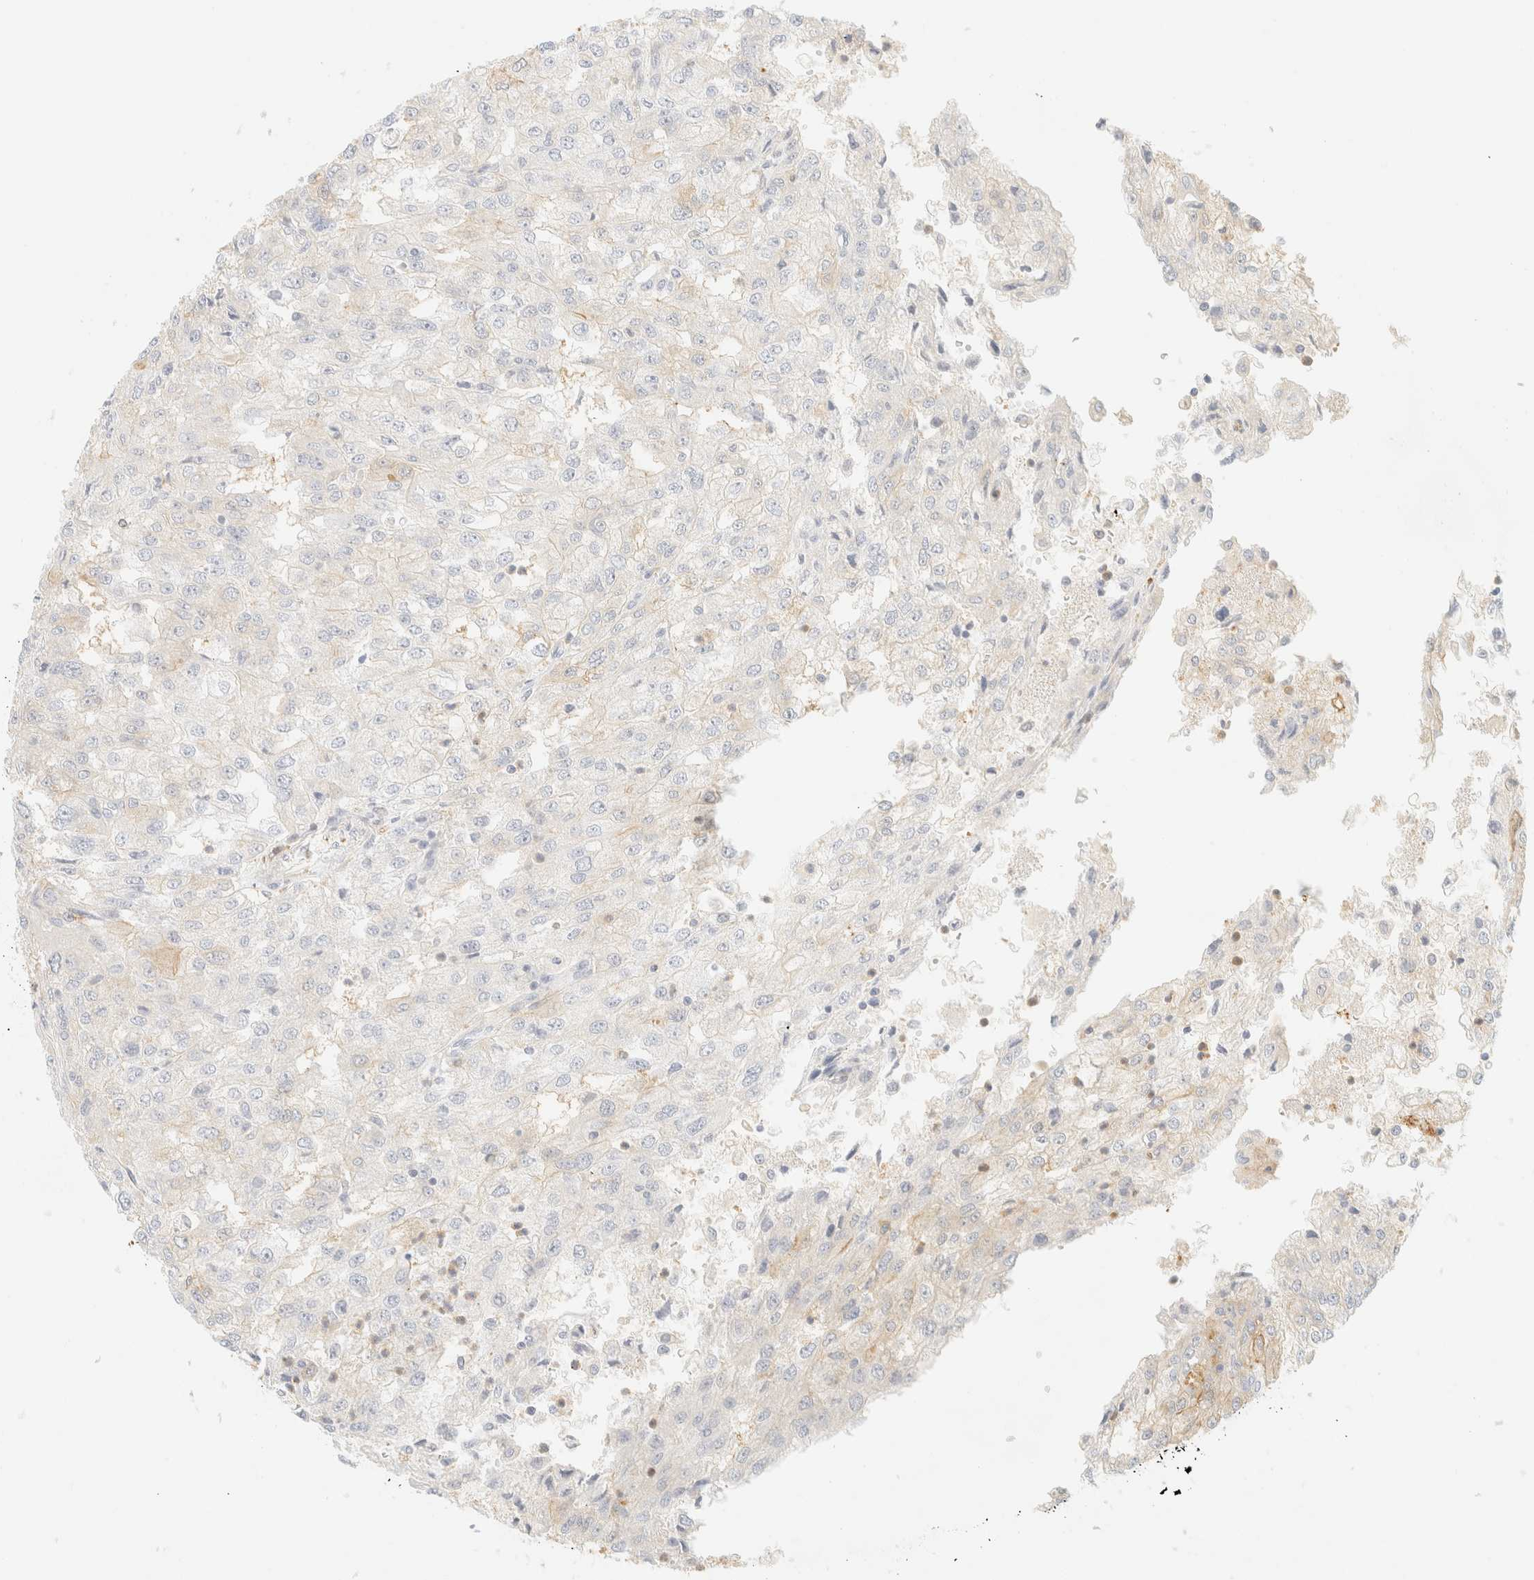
{"staining": {"intensity": "negative", "quantity": "none", "location": "none"}, "tissue": "renal cancer", "cell_type": "Tumor cells", "image_type": "cancer", "snomed": [{"axis": "morphology", "description": "Adenocarcinoma, NOS"}, {"axis": "topography", "description": "Kidney"}], "caption": "Tumor cells show no significant protein positivity in renal cancer (adenocarcinoma).", "gene": "OTOP2", "patient": {"sex": "female", "age": 54}}